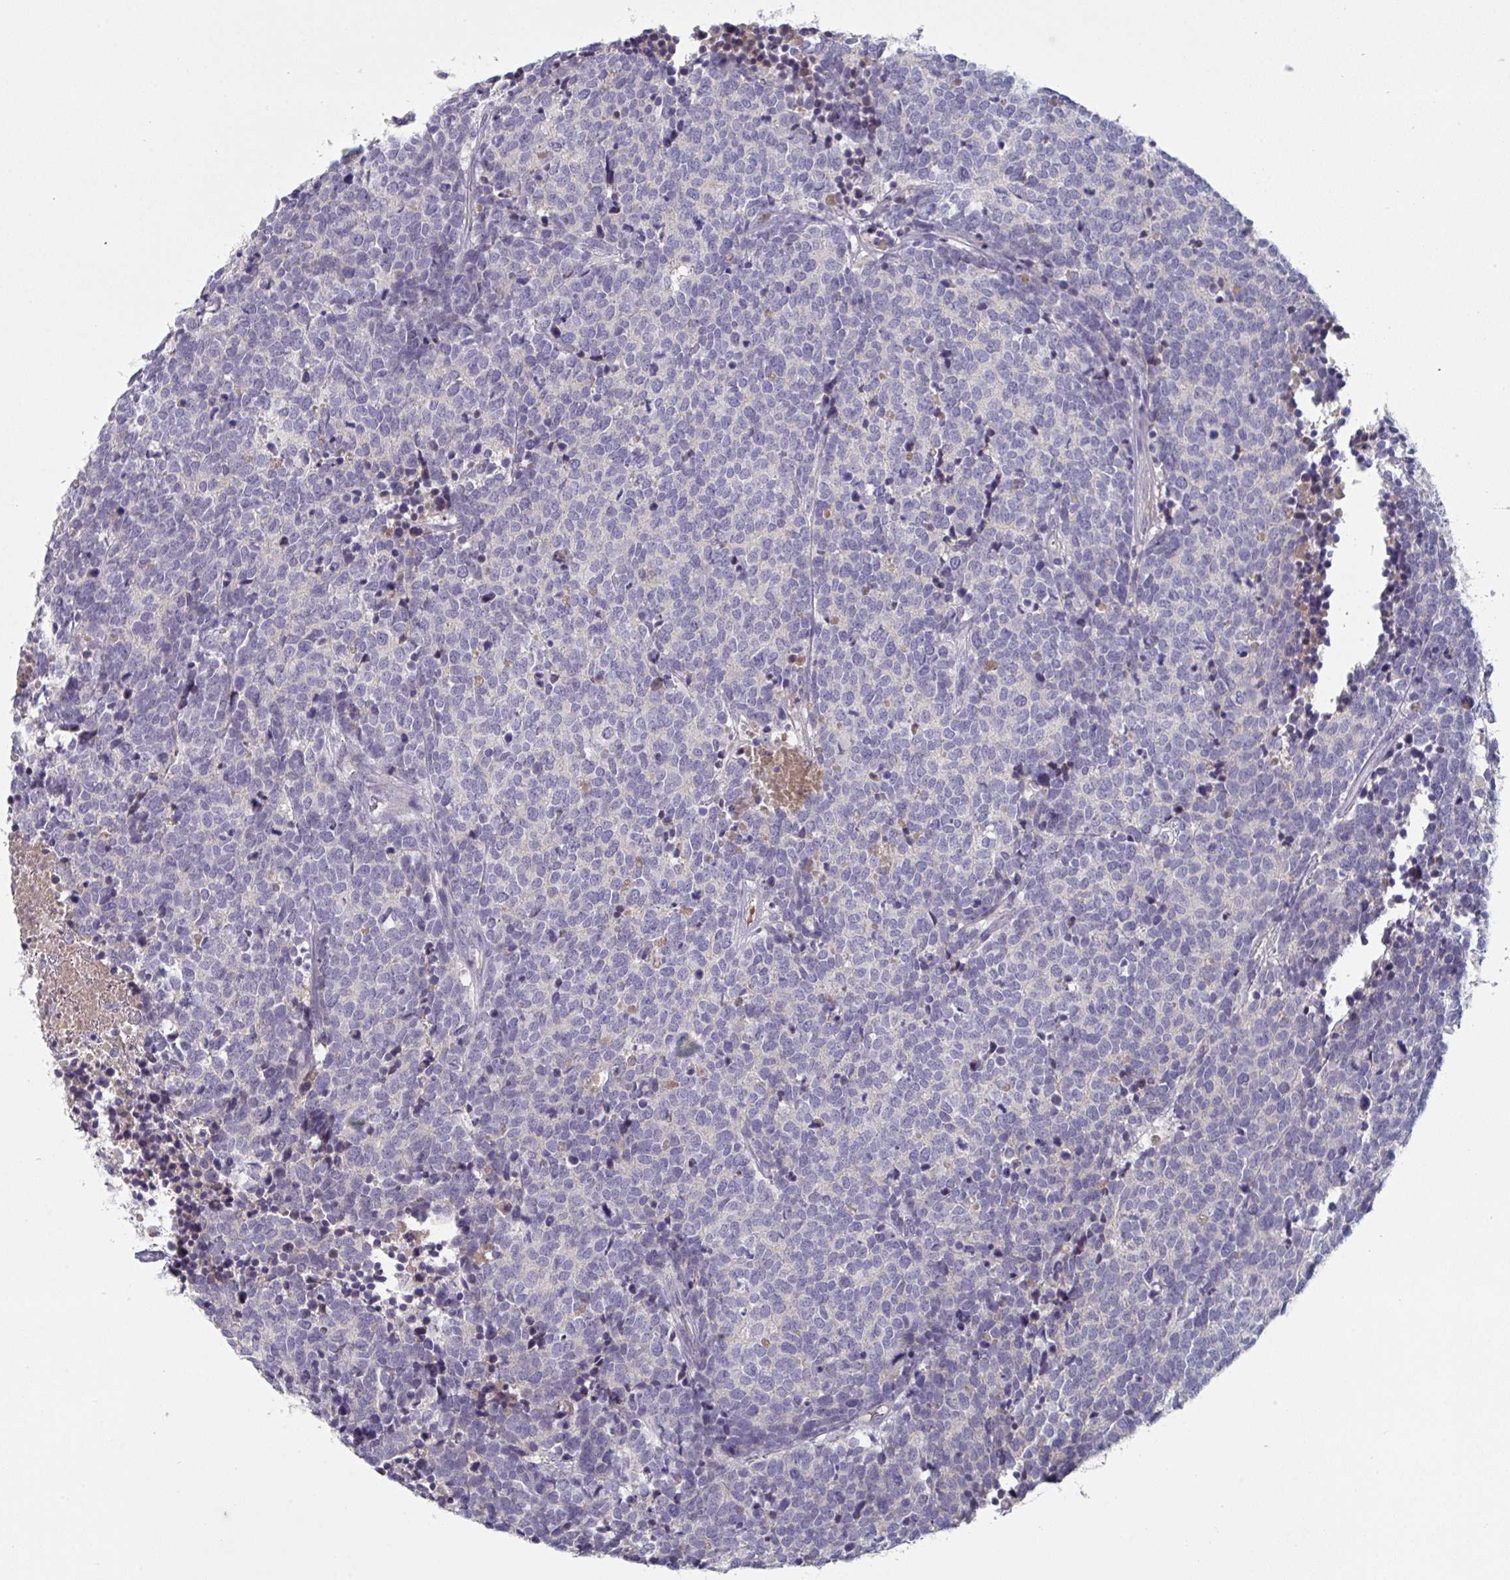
{"staining": {"intensity": "negative", "quantity": "none", "location": "none"}, "tissue": "carcinoid", "cell_type": "Tumor cells", "image_type": "cancer", "snomed": [{"axis": "morphology", "description": "Carcinoid, malignant, NOS"}, {"axis": "topography", "description": "Skin"}], "caption": "Carcinoid (malignant) stained for a protein using immunohistochemistry displays no positivity tumor cells.", "gene": "HGFAC", "patient": {"sex": "female", "age": 79}}